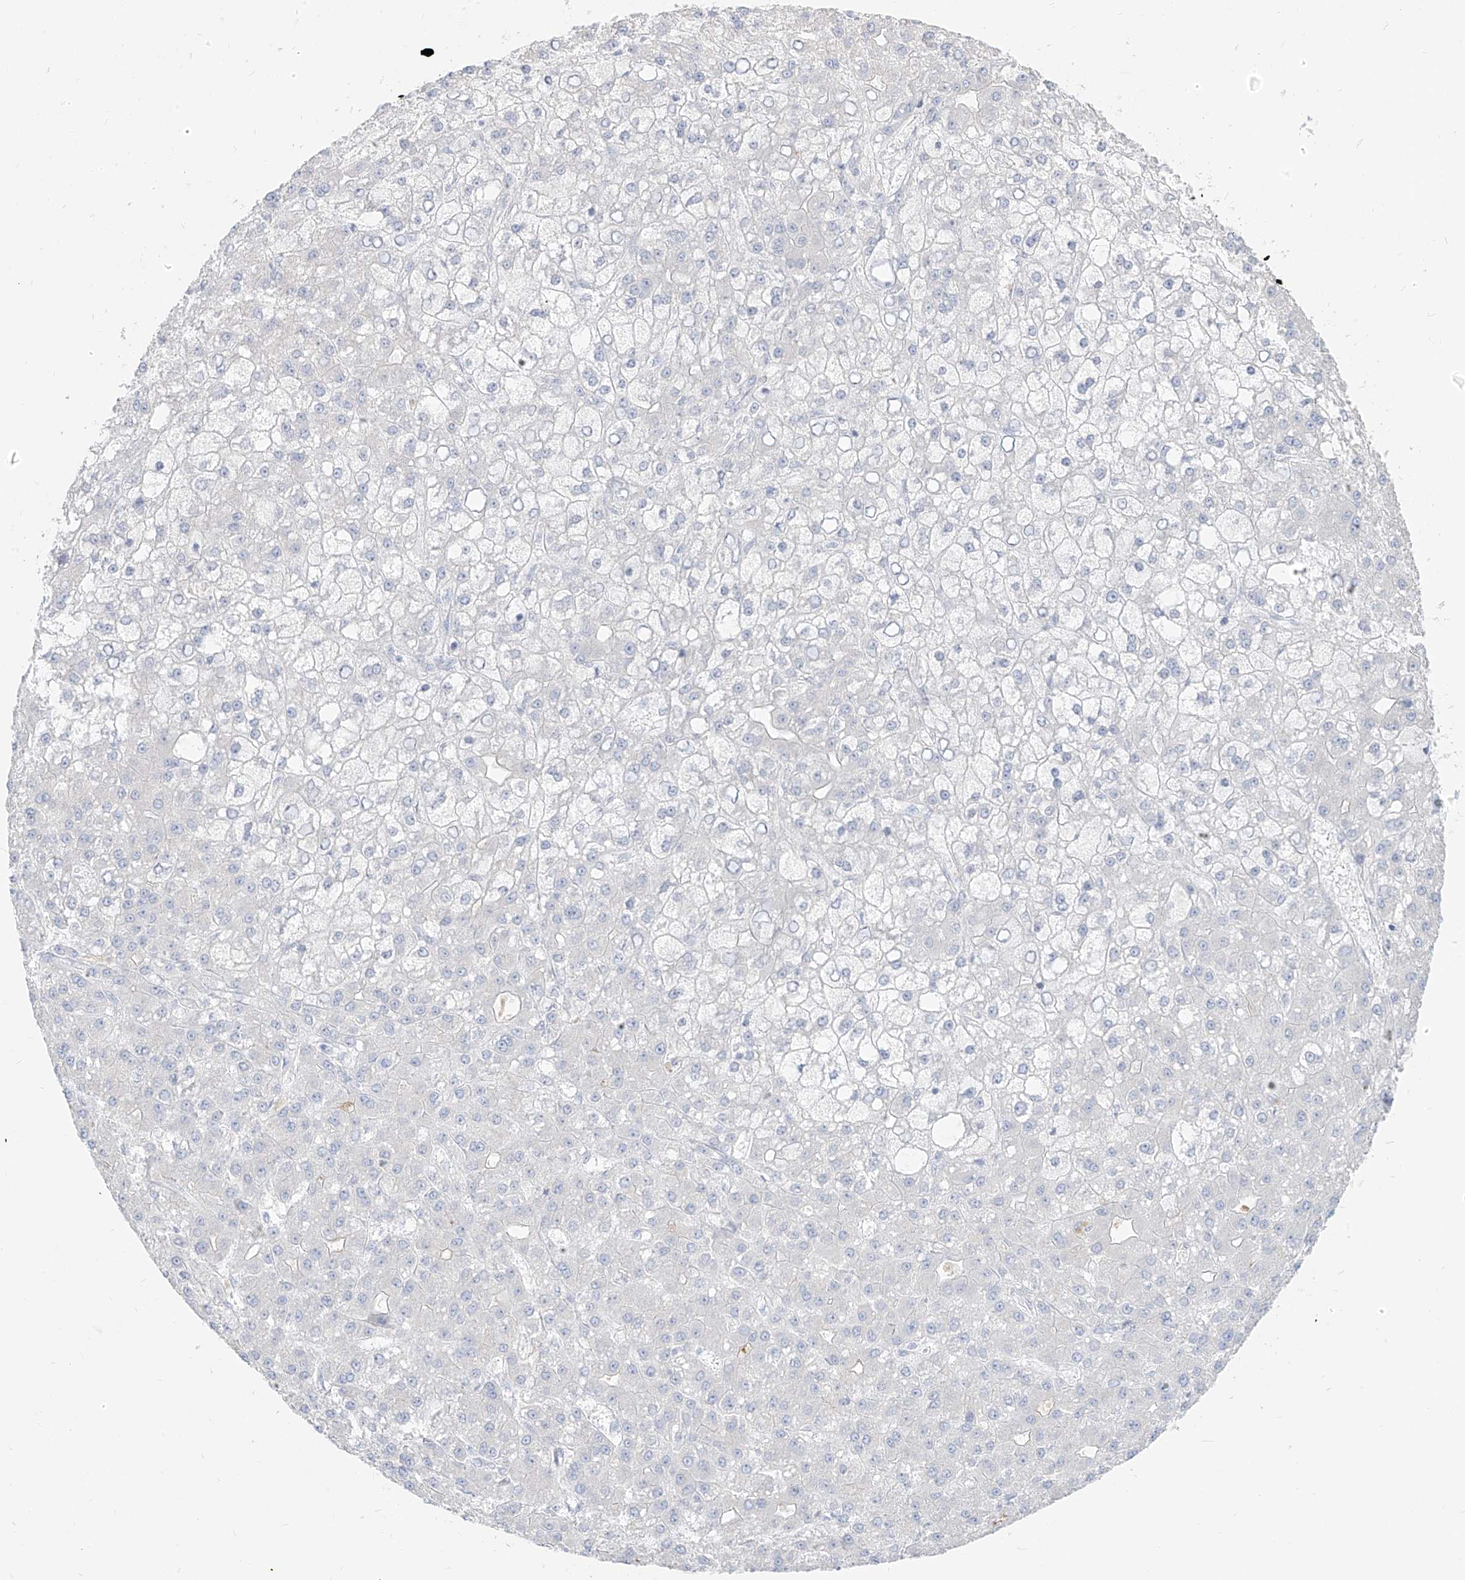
{"staining": {"intensity": "negative", "quantity": "none", "location": "none"}, "tissue": "liver cancer", "cell_type": "Tumor cells", "image_type": "cancer", "snomed": [{"axis": "morphology", "description": "Carcinoma, Hepatocellular, NOS"}, {"axis": "topography", "description": "Liver"}], "caption": "Tumor cells show no significant staining in hepatocellular carcinoma (liver). (IHC, brightfield microscopy, high magnification).", "gene": "ARHGEF40", "patient": {"sex": "male", "age": 67}}